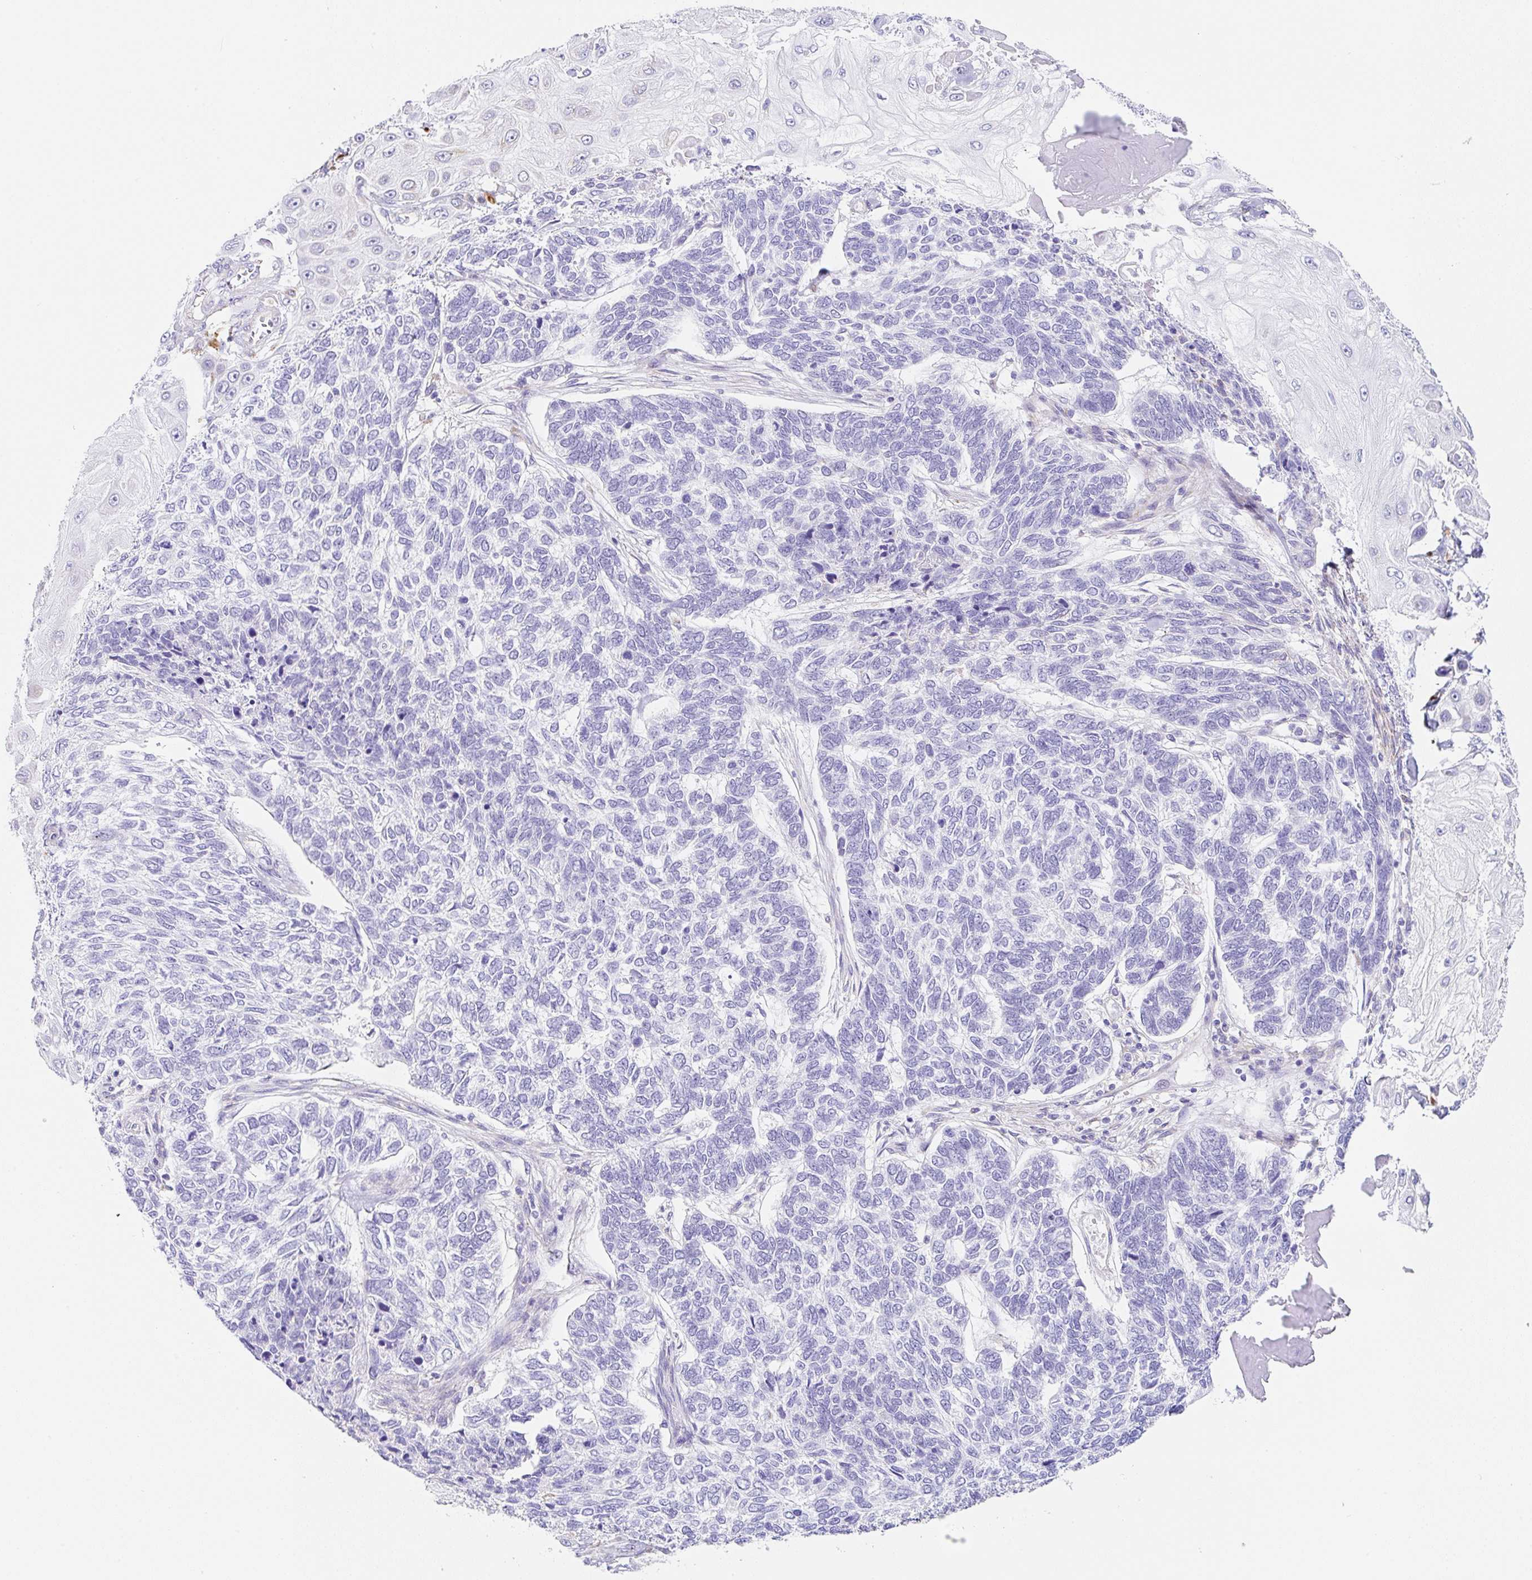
{"staining": {"intensity": "negative", "quantity": "none", "location": "none"}, "tissue": "skin cancer", "cell_type": "Tumor cells", "image_type": "cancer", "snomed": [{"axis": "morphology", "description": "Basal cell carcinoma"}, {"axis": "topography", "description": "Skin"}], "caption": "This histopathology image is of skin cancer stained with immunohistochemistry to label a protein in brown with the nuclei are counter-stained blue. There is no expression in tumor cells.", "gene": "DKK4", "patient": {"sex": "female", "age": 65}}